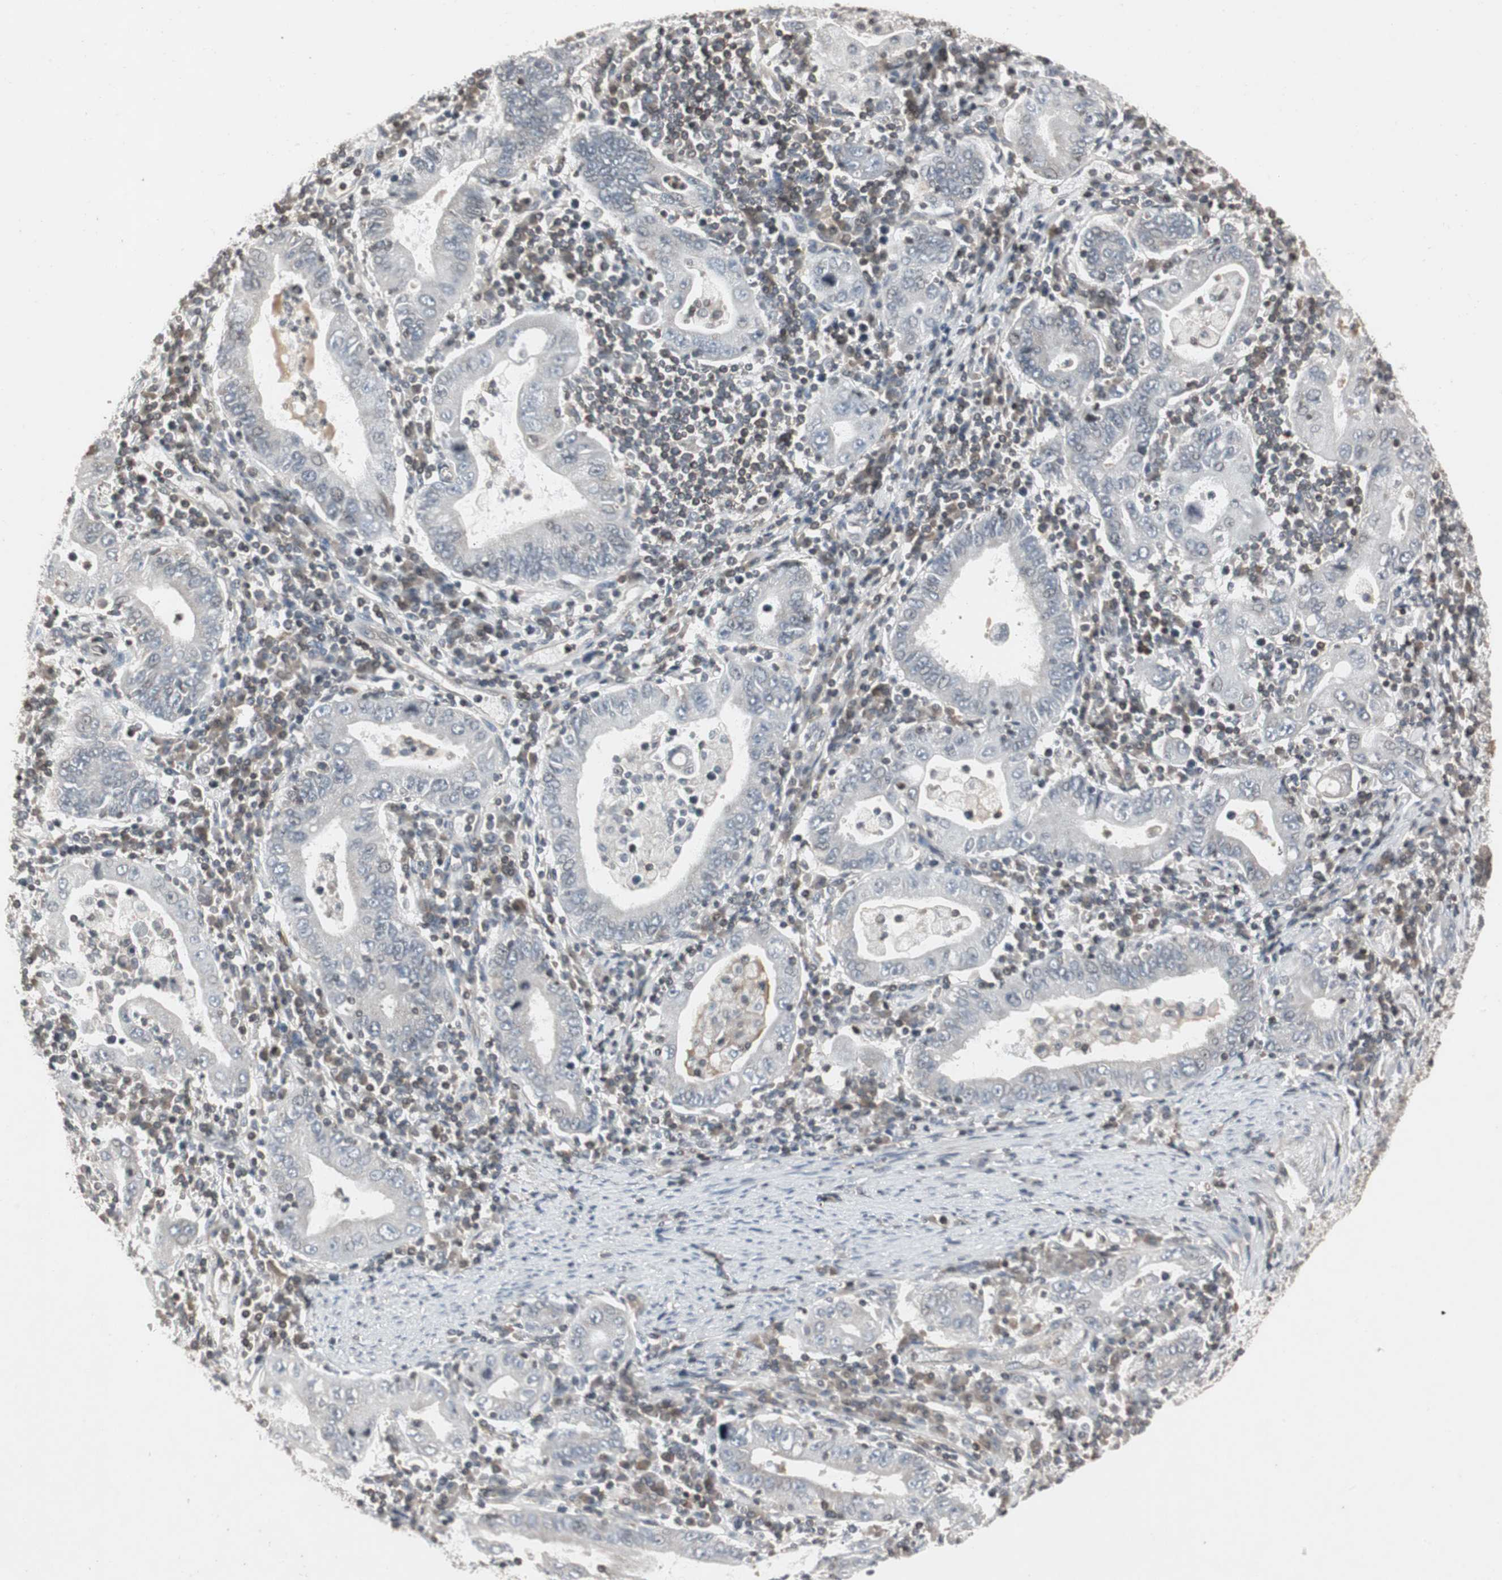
{"staining": {"intensity": "negative", "quantity": "none", "location": "none"}, "tissue": "stomach cancer", "cell_type": "Tumor cells", "image_type": "cancer", "snomed": [{"axis": "morphology", "description": "Normal tissue, NOS"}, {"axis": "morphology", "description": "Adenocarcinoma, NOS"}, {"axis": "topography", "description": "Esophagus"}, {"axis": "topography", "description": "Stomach, upper"}, {"axis": "topography", "description": "Peripheral nerve tissue"}], "caption": "Immunohistochemistry (IHC) histopathology image of human stomach cancer (adenocarcinoma) stained for a protein (brown), which shows no expression in tumor cells.", "gene": "ARHGEF1", "patient": {"sex": "male", "age": 62}}